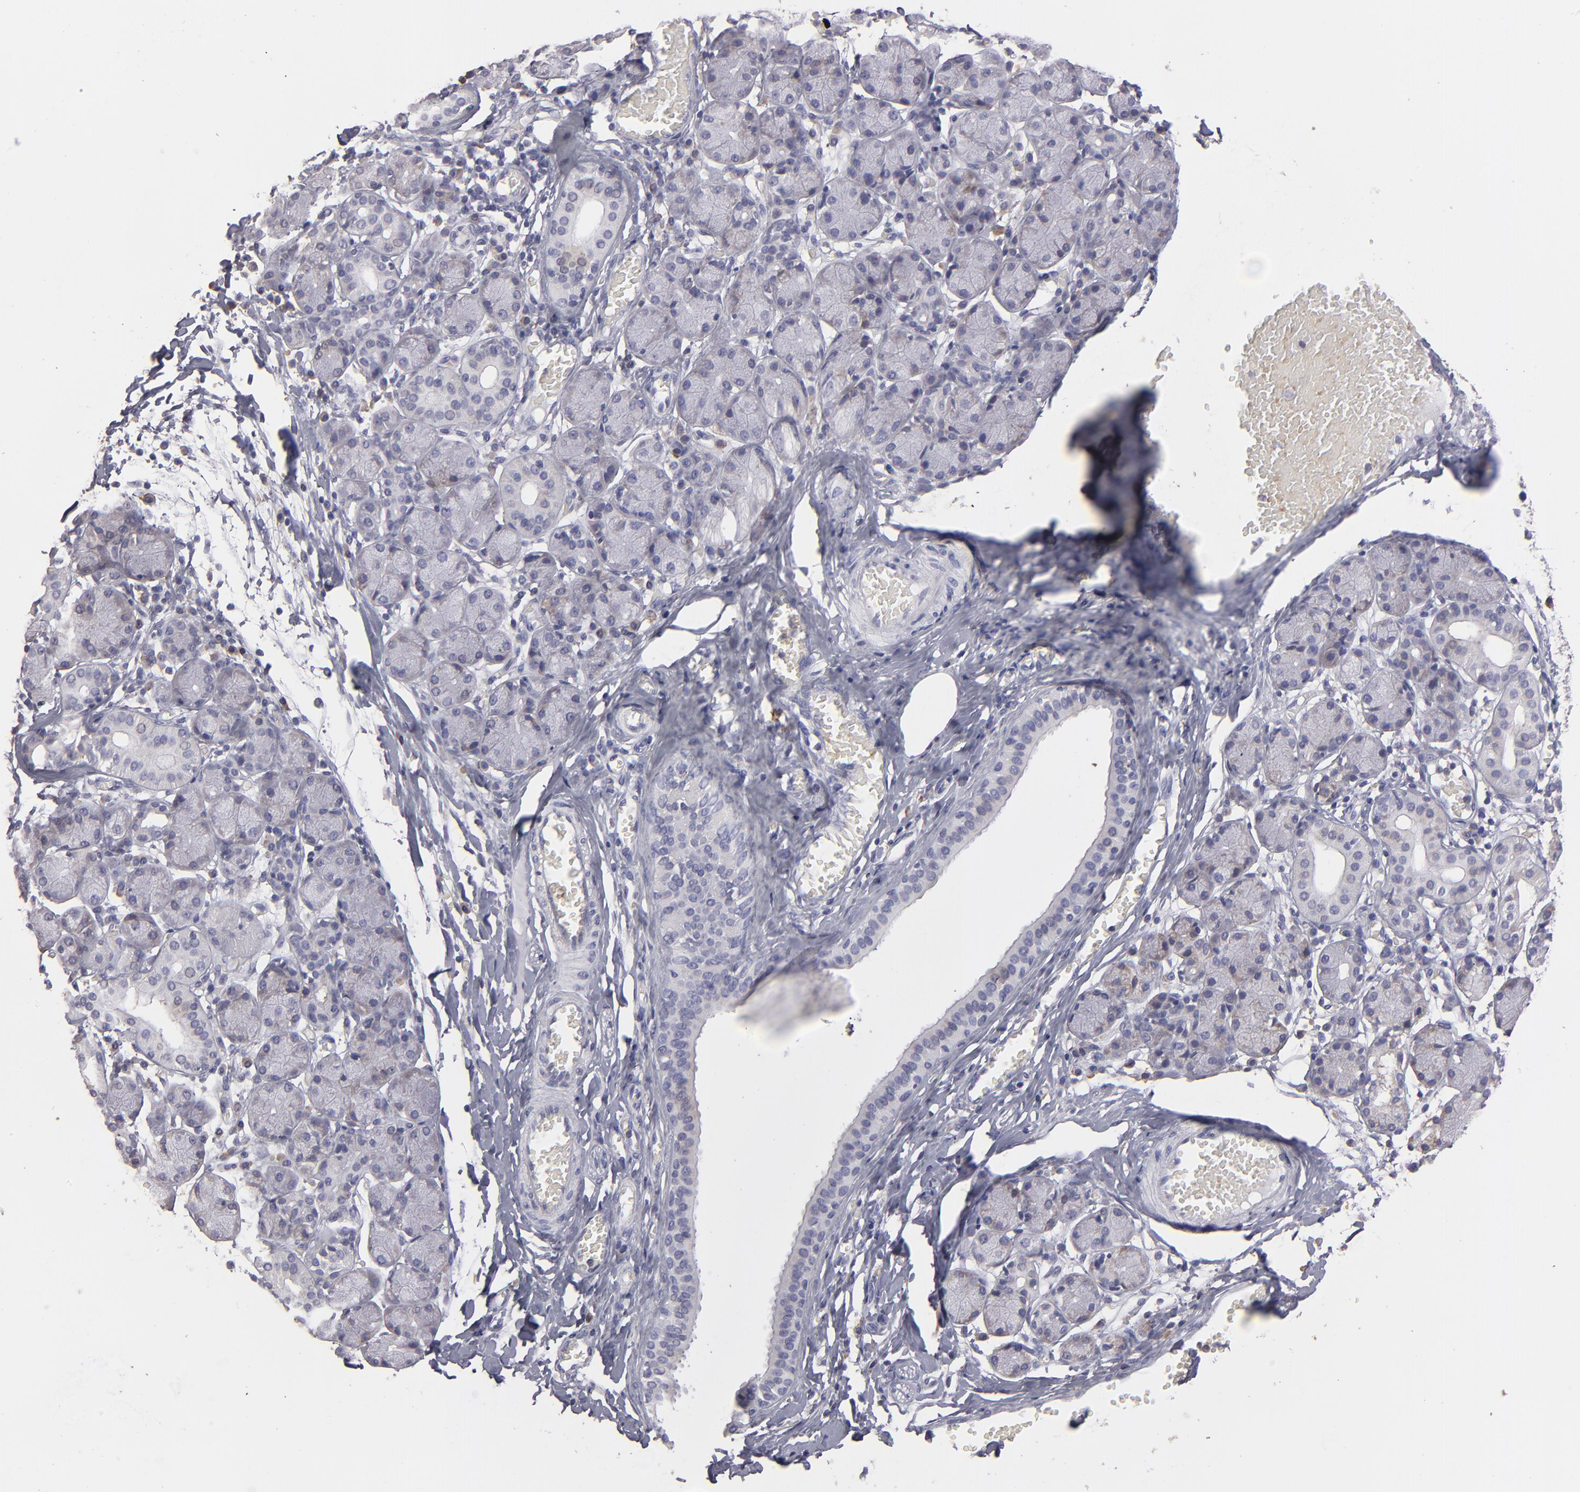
{"staining": {"intensity": "weak", "quantity": "<25%", "location": "cytoplasmic/membranous"}, "tissue": "salivary gland", "cell_type": "Glandular cells", "image_type": "normal", "snomed": [{"axis": "morphology", "description": "Normal tissue, NOS"}, {"axis": "topography", "description": "Salivary gland"}], "caption": "High power microscopy histopathology image of an immunohistochemistry (IHC) photomicrograph of benign salivary gland, revealing no significant positivity in glandular cells.", "gene": "CALR", "patient": {"sex": "female", "age": 24}}